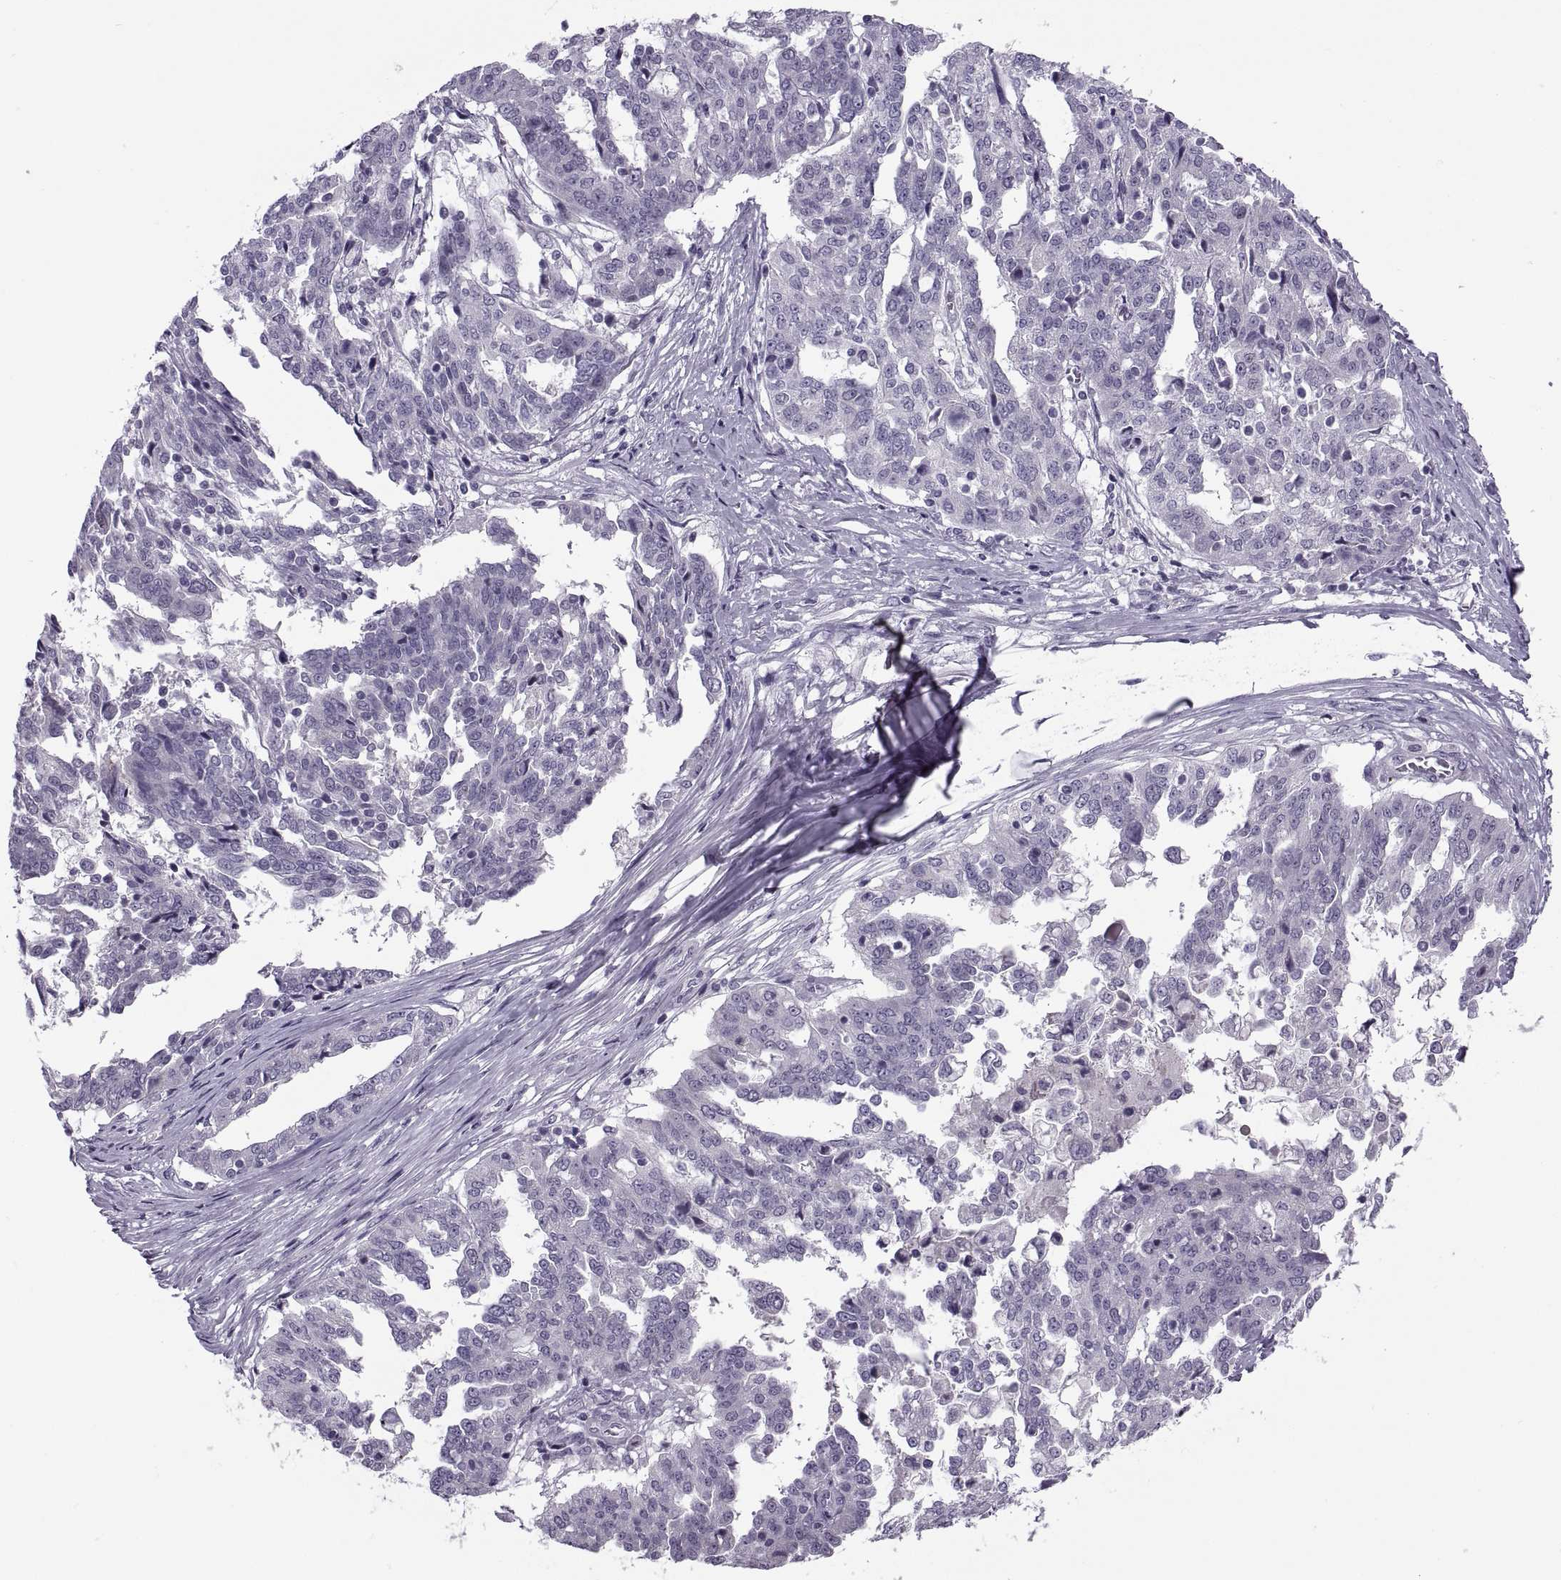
{"staining": {"intensity": "negative", "quantity": "none", "location": "none"}, "tissue": "ovarian cancer", "cell_type": "Tumor cells", "image_type": "cancer", "snomed": [{"axis": "morphology", "description": "Cystadenocarcinoma, serous, NOS"}, {"axis": "topography", "description": "Ovary"}], "caption": "Immunohistochemistry histopathology image of human ovarian cancer stained for a protein (brown), which demonstrates no positivity in tumor cells. (DAB immunohistochemistry (IHC), high magnification).", "gene": "MAGEB1", "patient": {"sex": "female", "age": 67}}